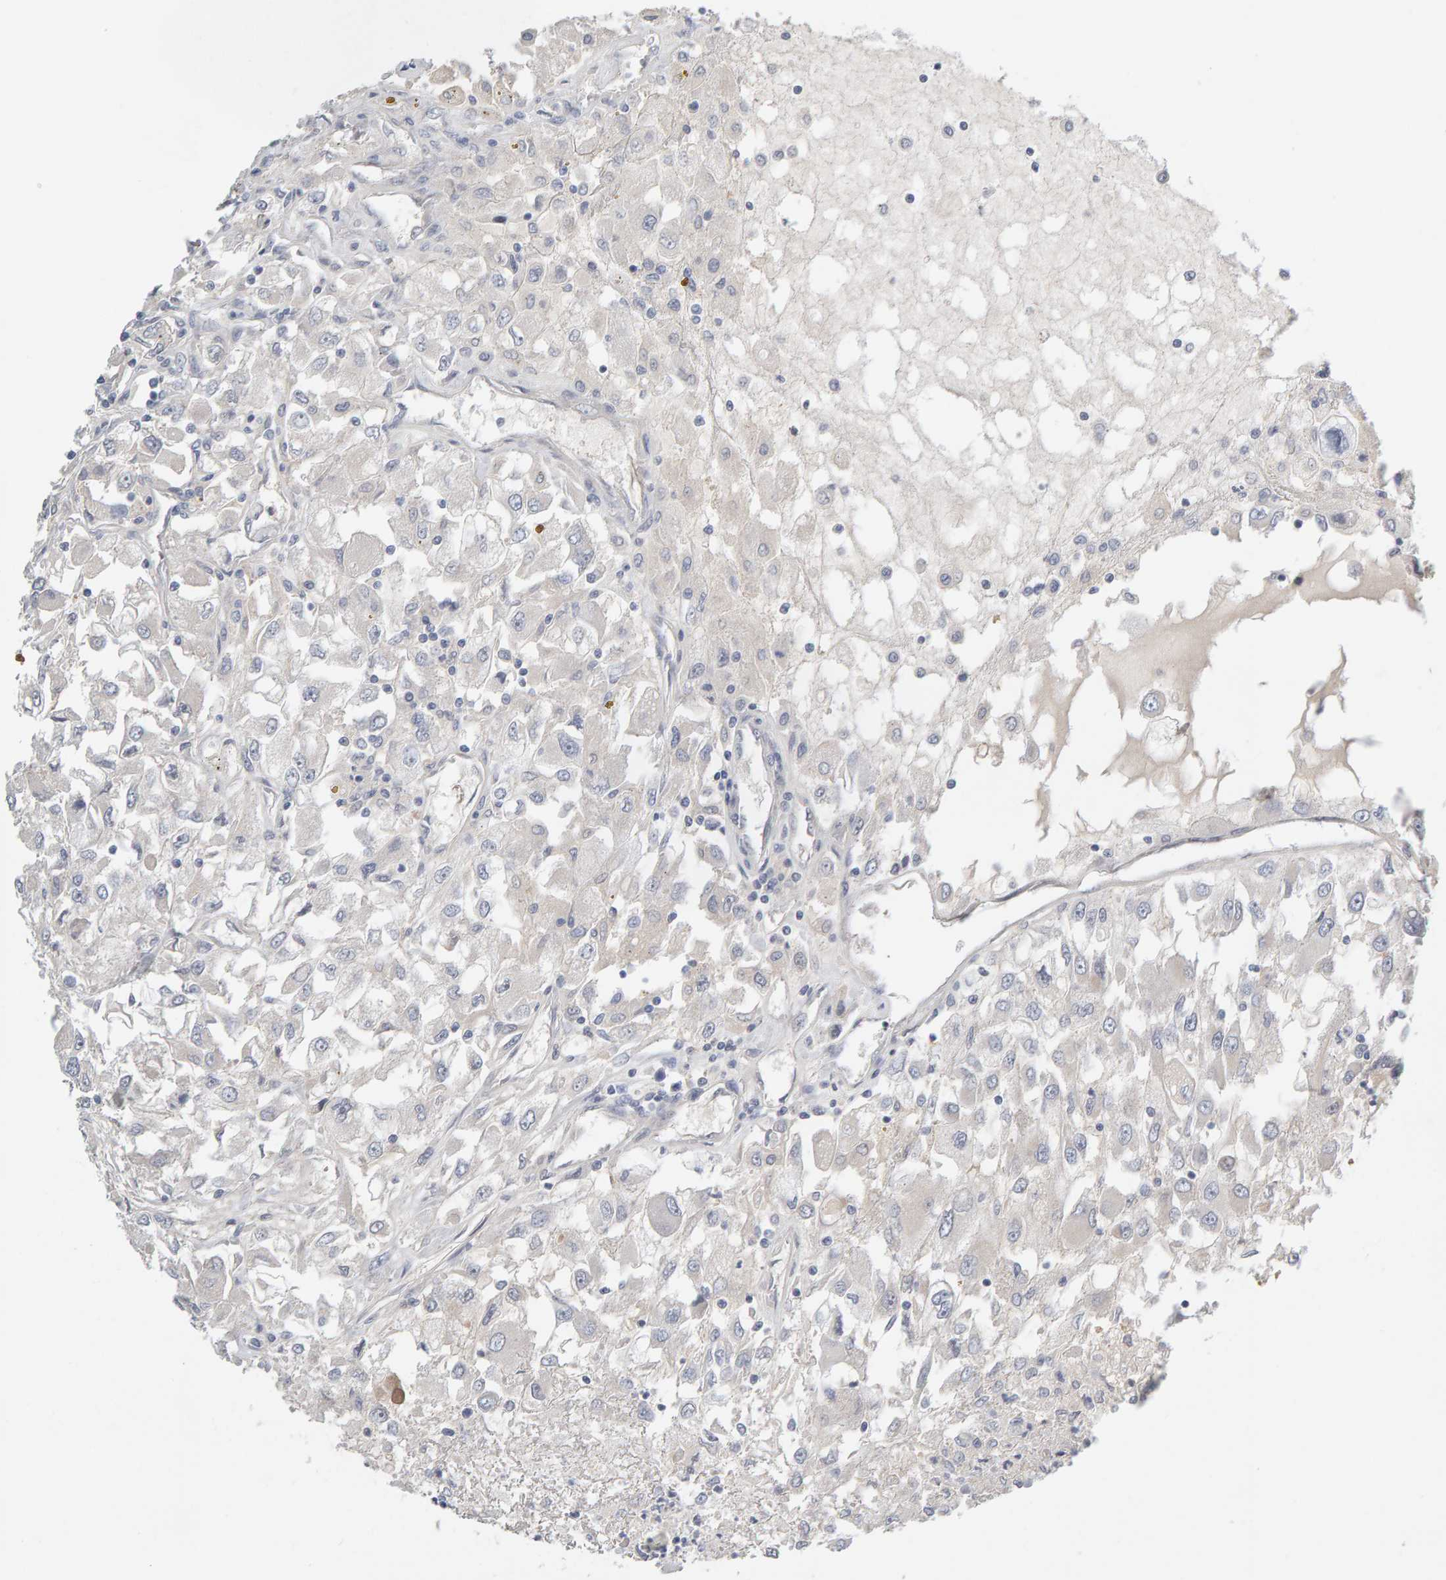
{"staining": {"intensity": "weak", "quantity": "<25%", "location": "cytoplasmic/membranous"}, "tissue": "renal cancer", "cell_type": "Tumor cells", "image_type": "cancer", "snomed": [{"axis": "morphology", "description": "Adenocarcinoma, NOS"}, {"axis": "topography", "description": "Kidney"}], "caption": "Adenocarcinoma (renal) was stained to show a protein in brown. There is no significant staining in tumor cells.", "gene": "GFUS", "patient": {"sex": "female", "age": 52}}